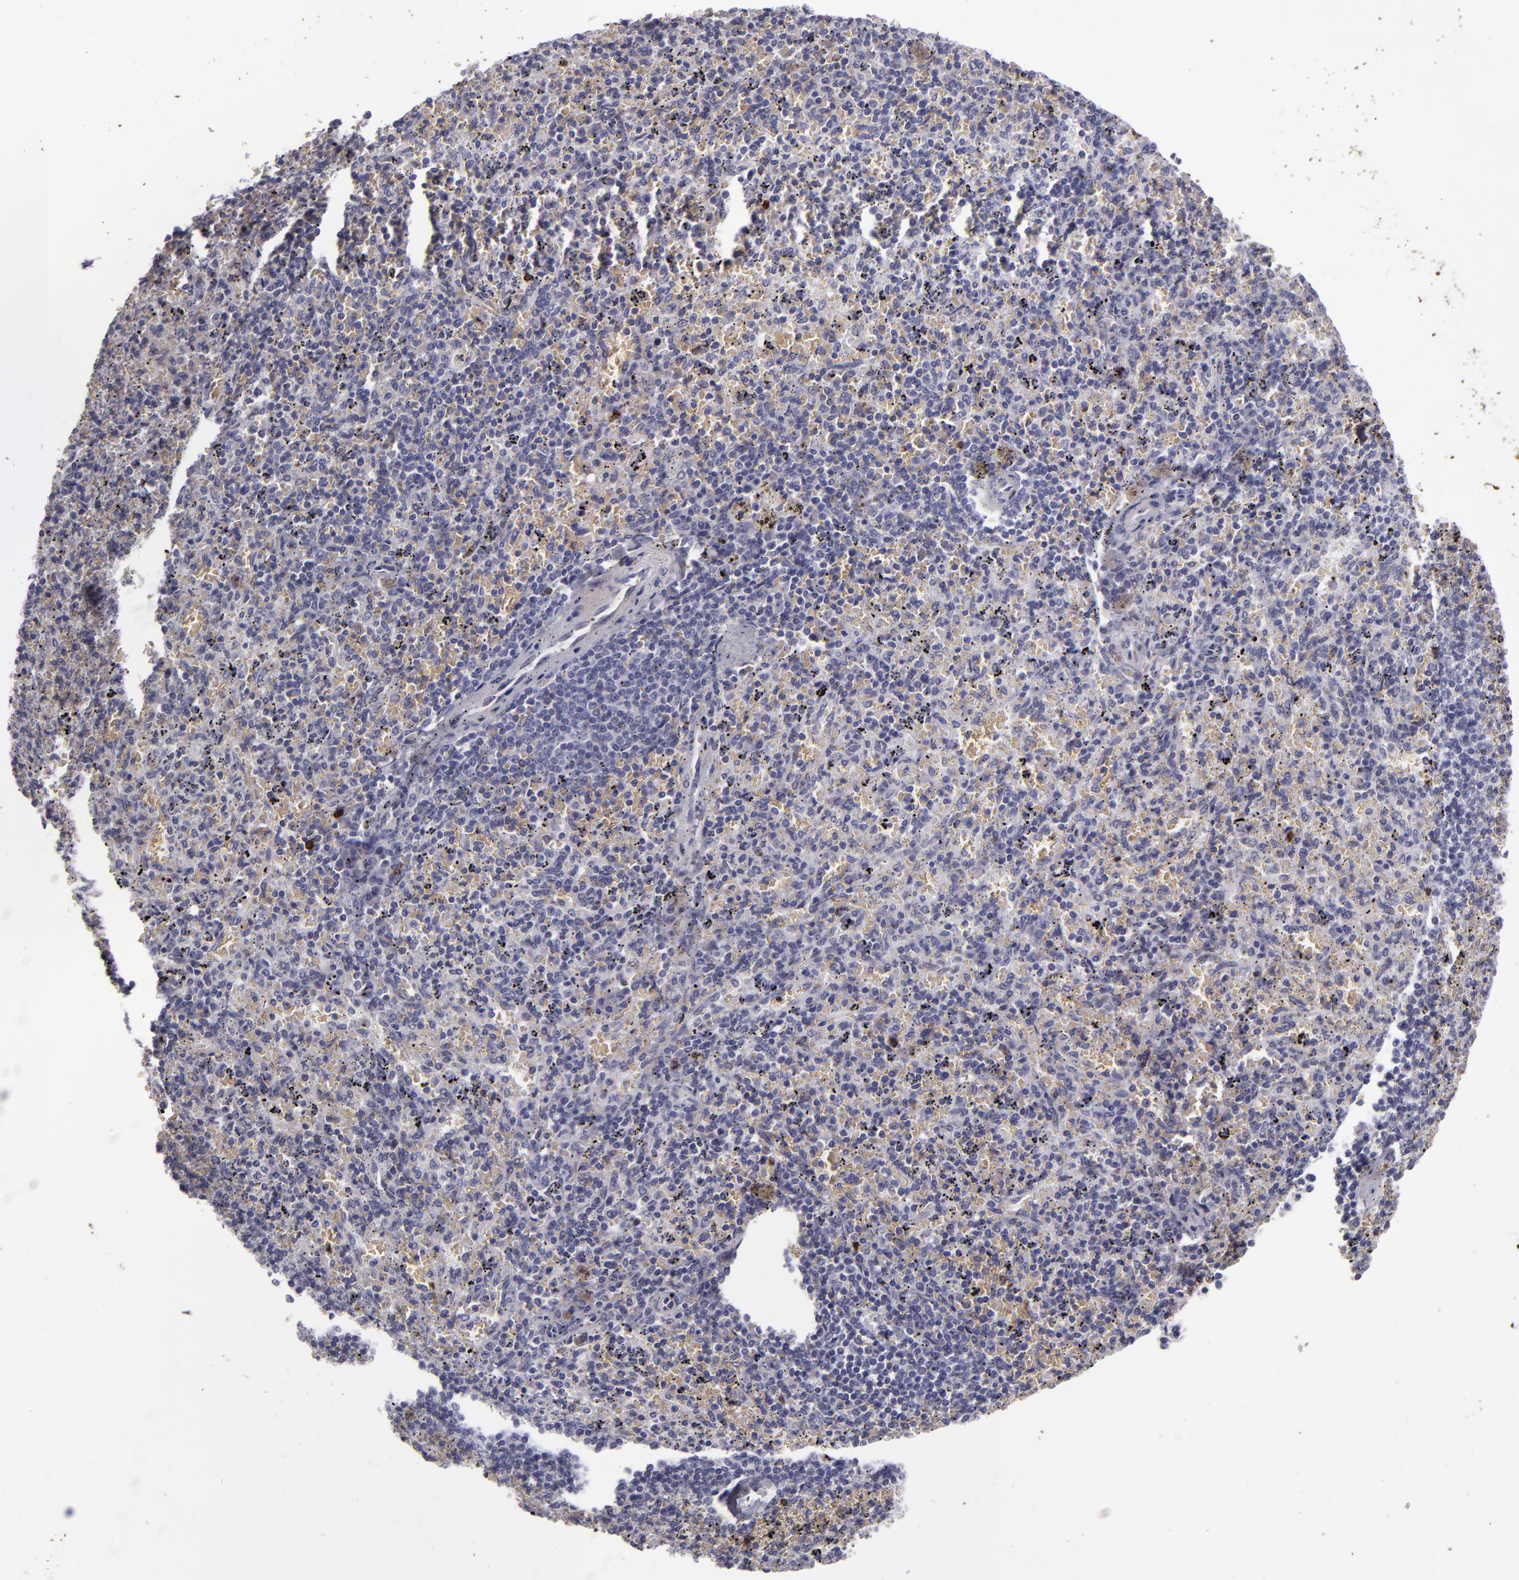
{"staining": {"intensity": "negative", "quantity": "none", "location": "none"}, "tissue": "spleen", "cell_type": "Cells in red pulp", "image_type": "normal", "snomed": [{"axis": "morphology", "description": "Normal tissue, NOS"}, {"axis": "topography", "description": "Spleen"}], "caption": "This is an immunohistochemistry histopathology image of benign human spleen. There is no expression in cells in red pulp.", "gene": "SNCB", "patient": {"sex": "female", "age": 43}}